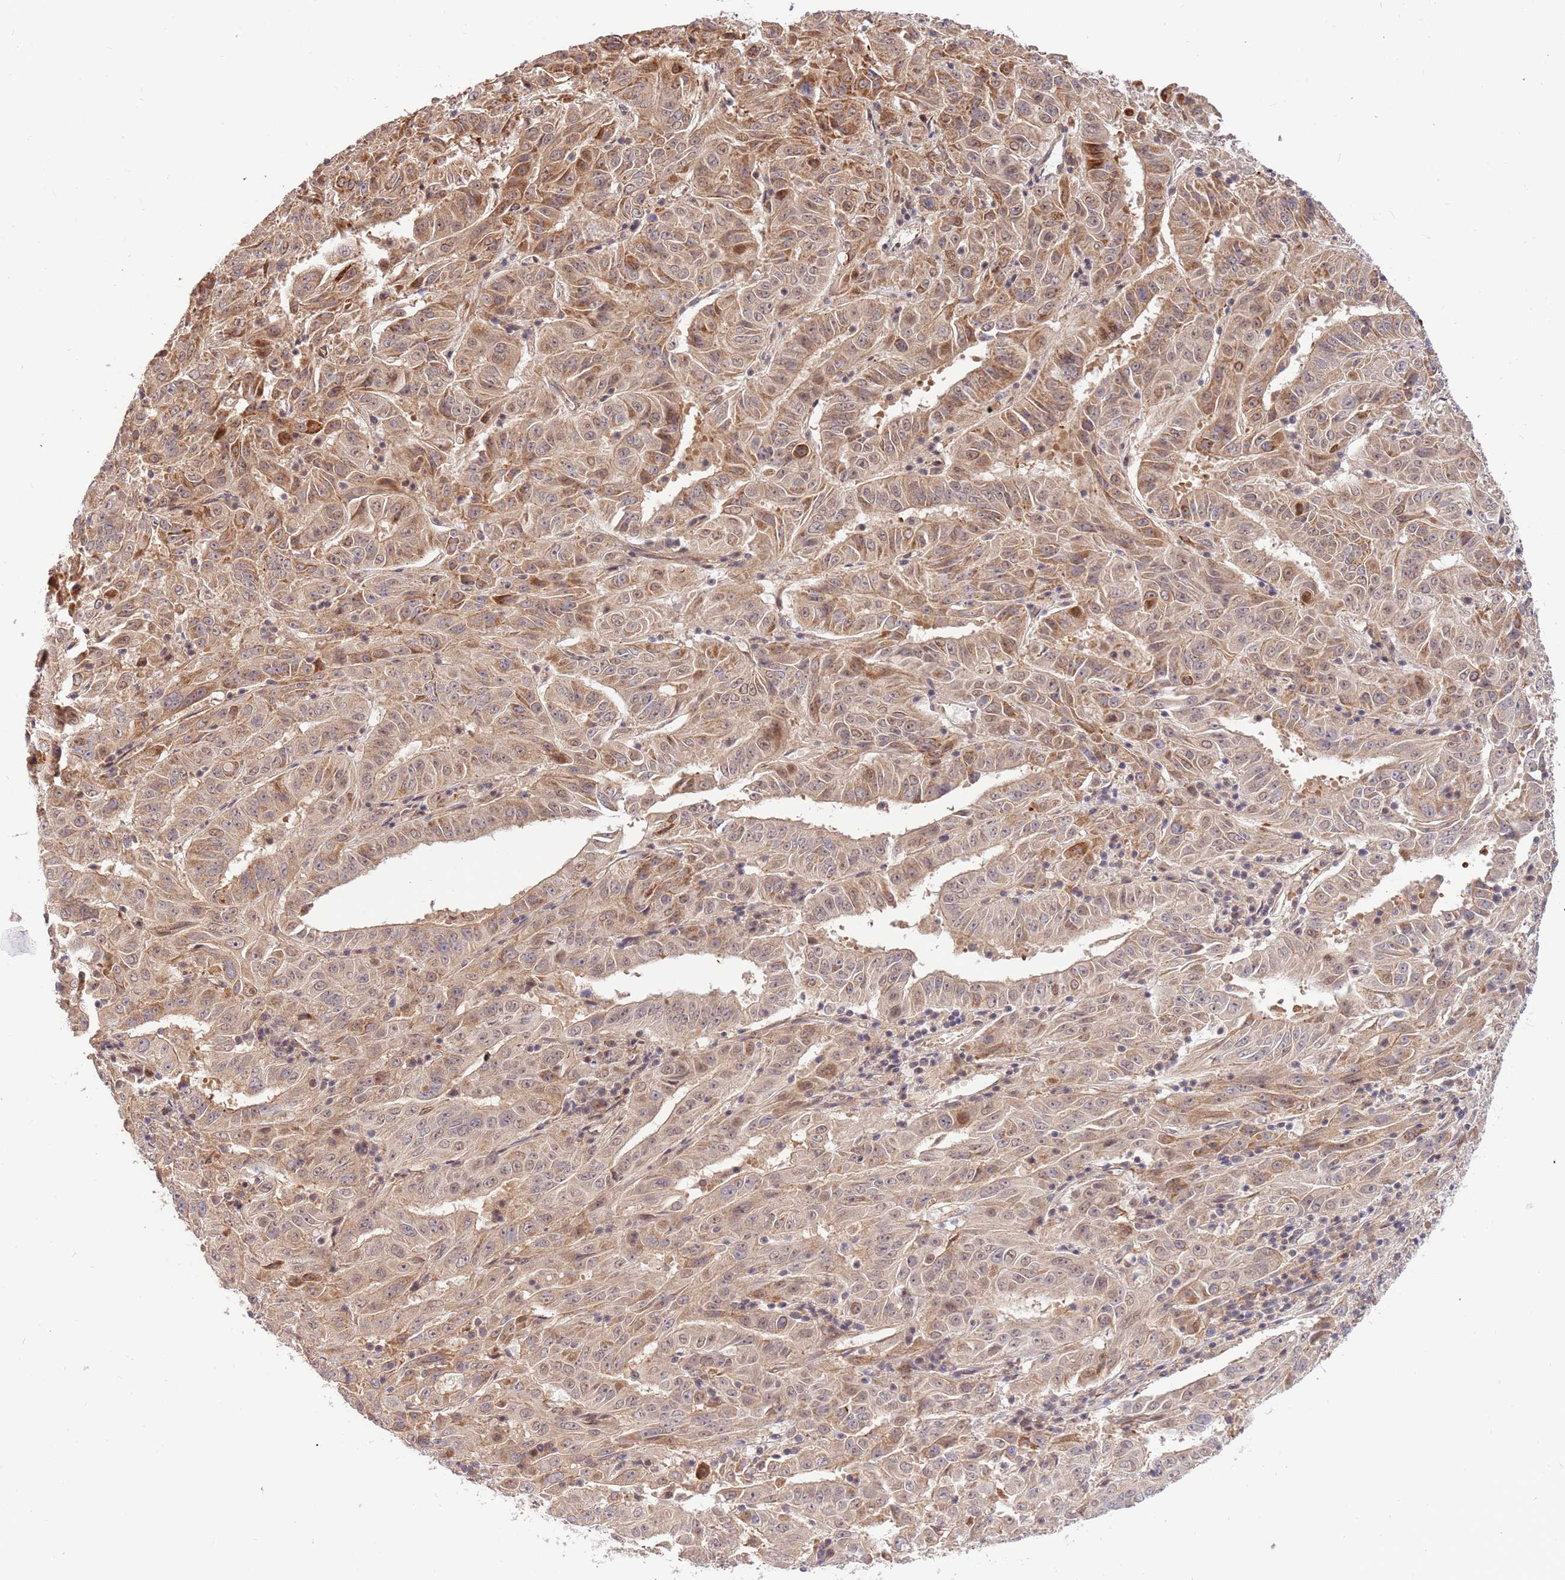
{"staining": {"intensity": "weak", "quantity": "25%-75%", "location": "cytoplasmic/membranous,nuclear"}, "tissue": "pancreatic cancer", "cell_type": "Tumor cells", "image_type": "cancer", "snomed": [{"axis": "morphology", "description": "Adenocarcinoma, NOS"}, {"axis": "topography", "description": "Pancreas"}], "caption": "An IHC micrograph of neoplastic tissue is shown. Protein staining in brown labels weak cytoplasmic/membranous and nuclear positivity in adenocarcinoma (pancreatic) within tumor cells.", "gene": "HAUS3", "patient": {"sex": "male", "age": 63}}